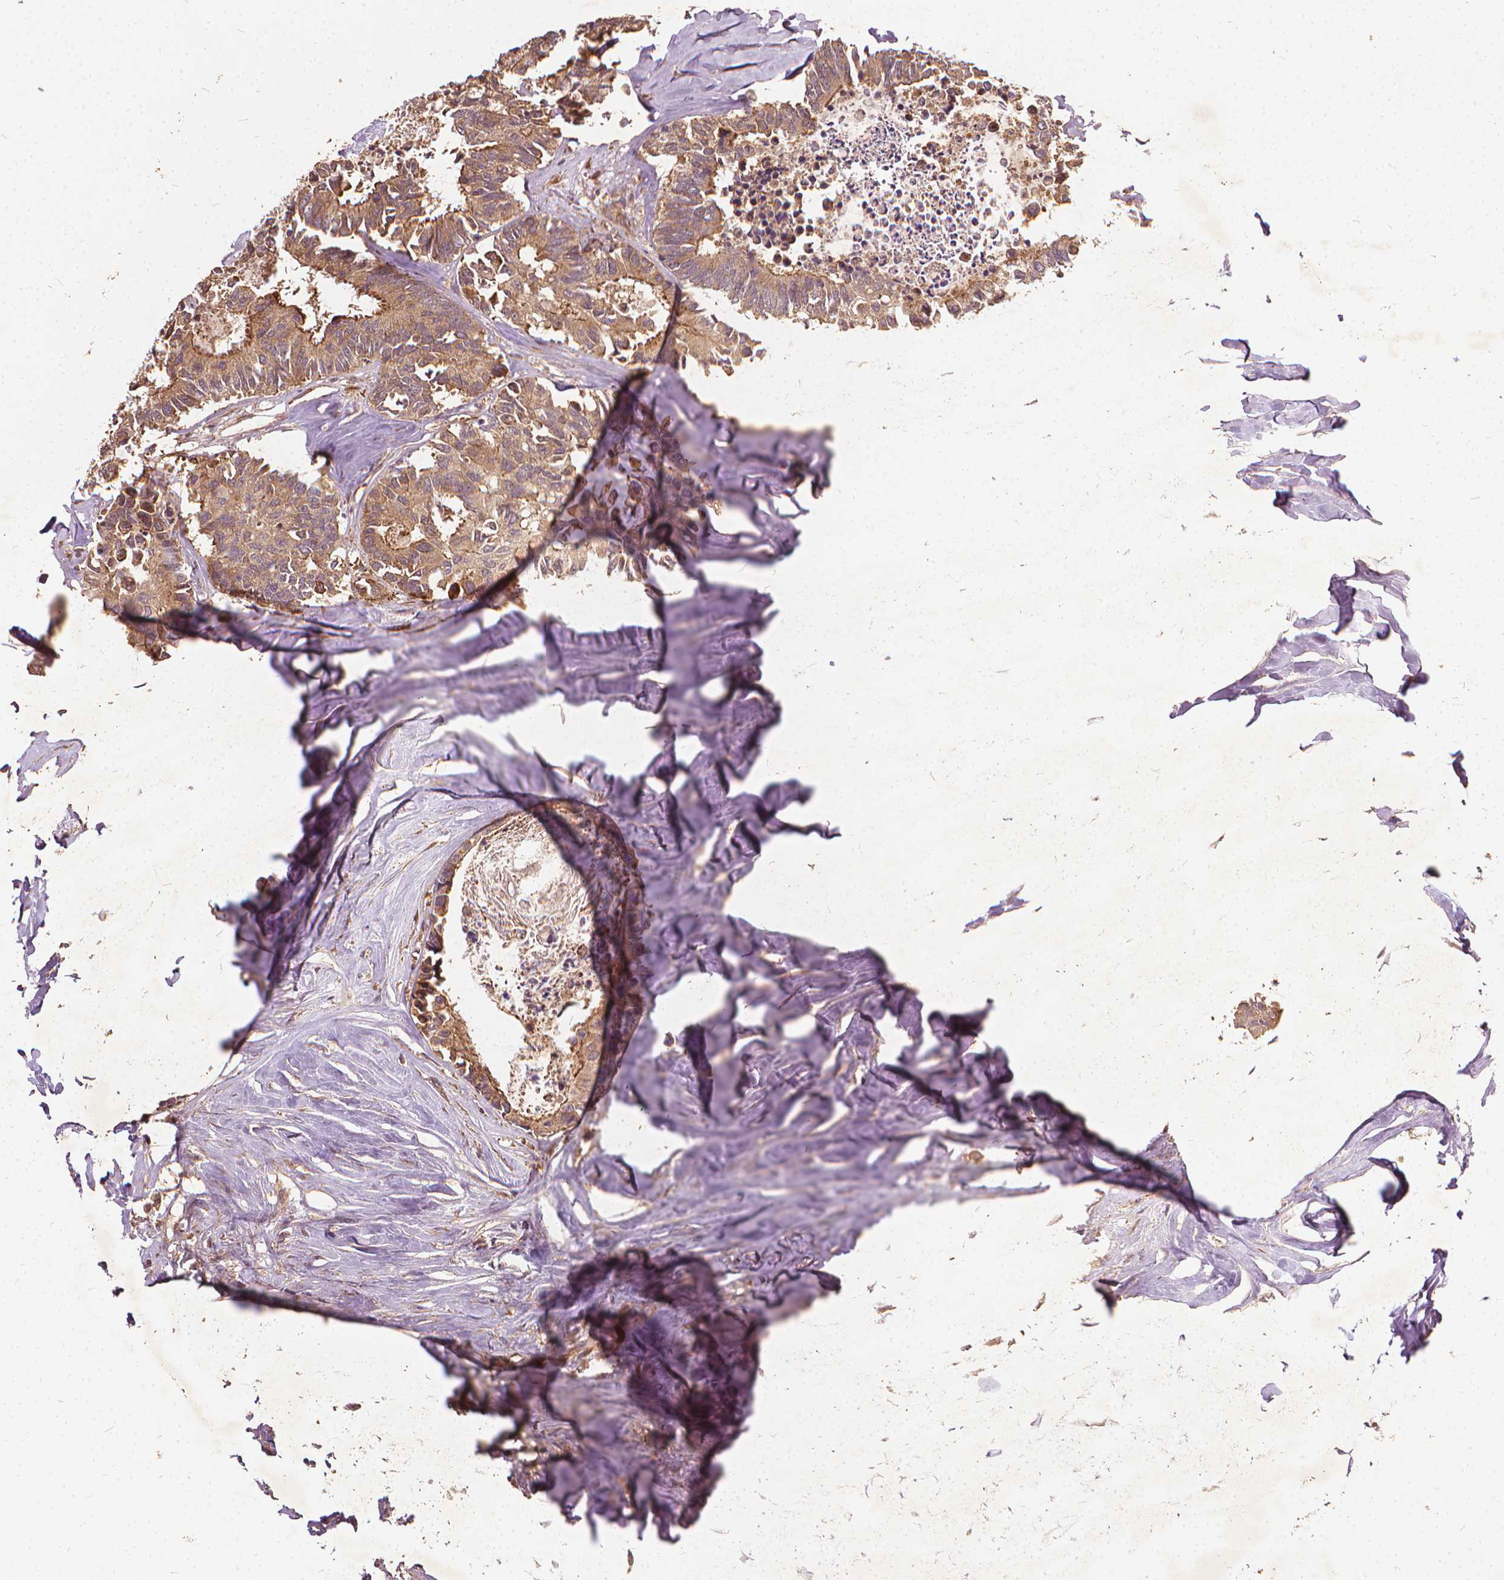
{"staining": {"intensity": "moderate", "quantity": ">75%", "location": "cytoplasmic/membranous"}, "tissue": "colorectal cancer", "cell_type": "Tumor cells", "image_type": "cancer", "snomed": [{"axis": "morphology", "description": "Adenocarcinoma, NOS"}, {"axis": "topography", "description": "Colon"}, {"axis": "topography", "description": "Rectum"}], "caption": "This photomicrograph demonstrates colorectal cancer (adenocarcinoma) stained with immunohistochemistry (IHC) to label a protein in brown. The cytoplasmic/membranous of tumor cells show moderate positivity for the protein. Nuclei are counter-stained blue.", "gene": "UBXN2A", "patient": {"sex": "male", "age": 57}}